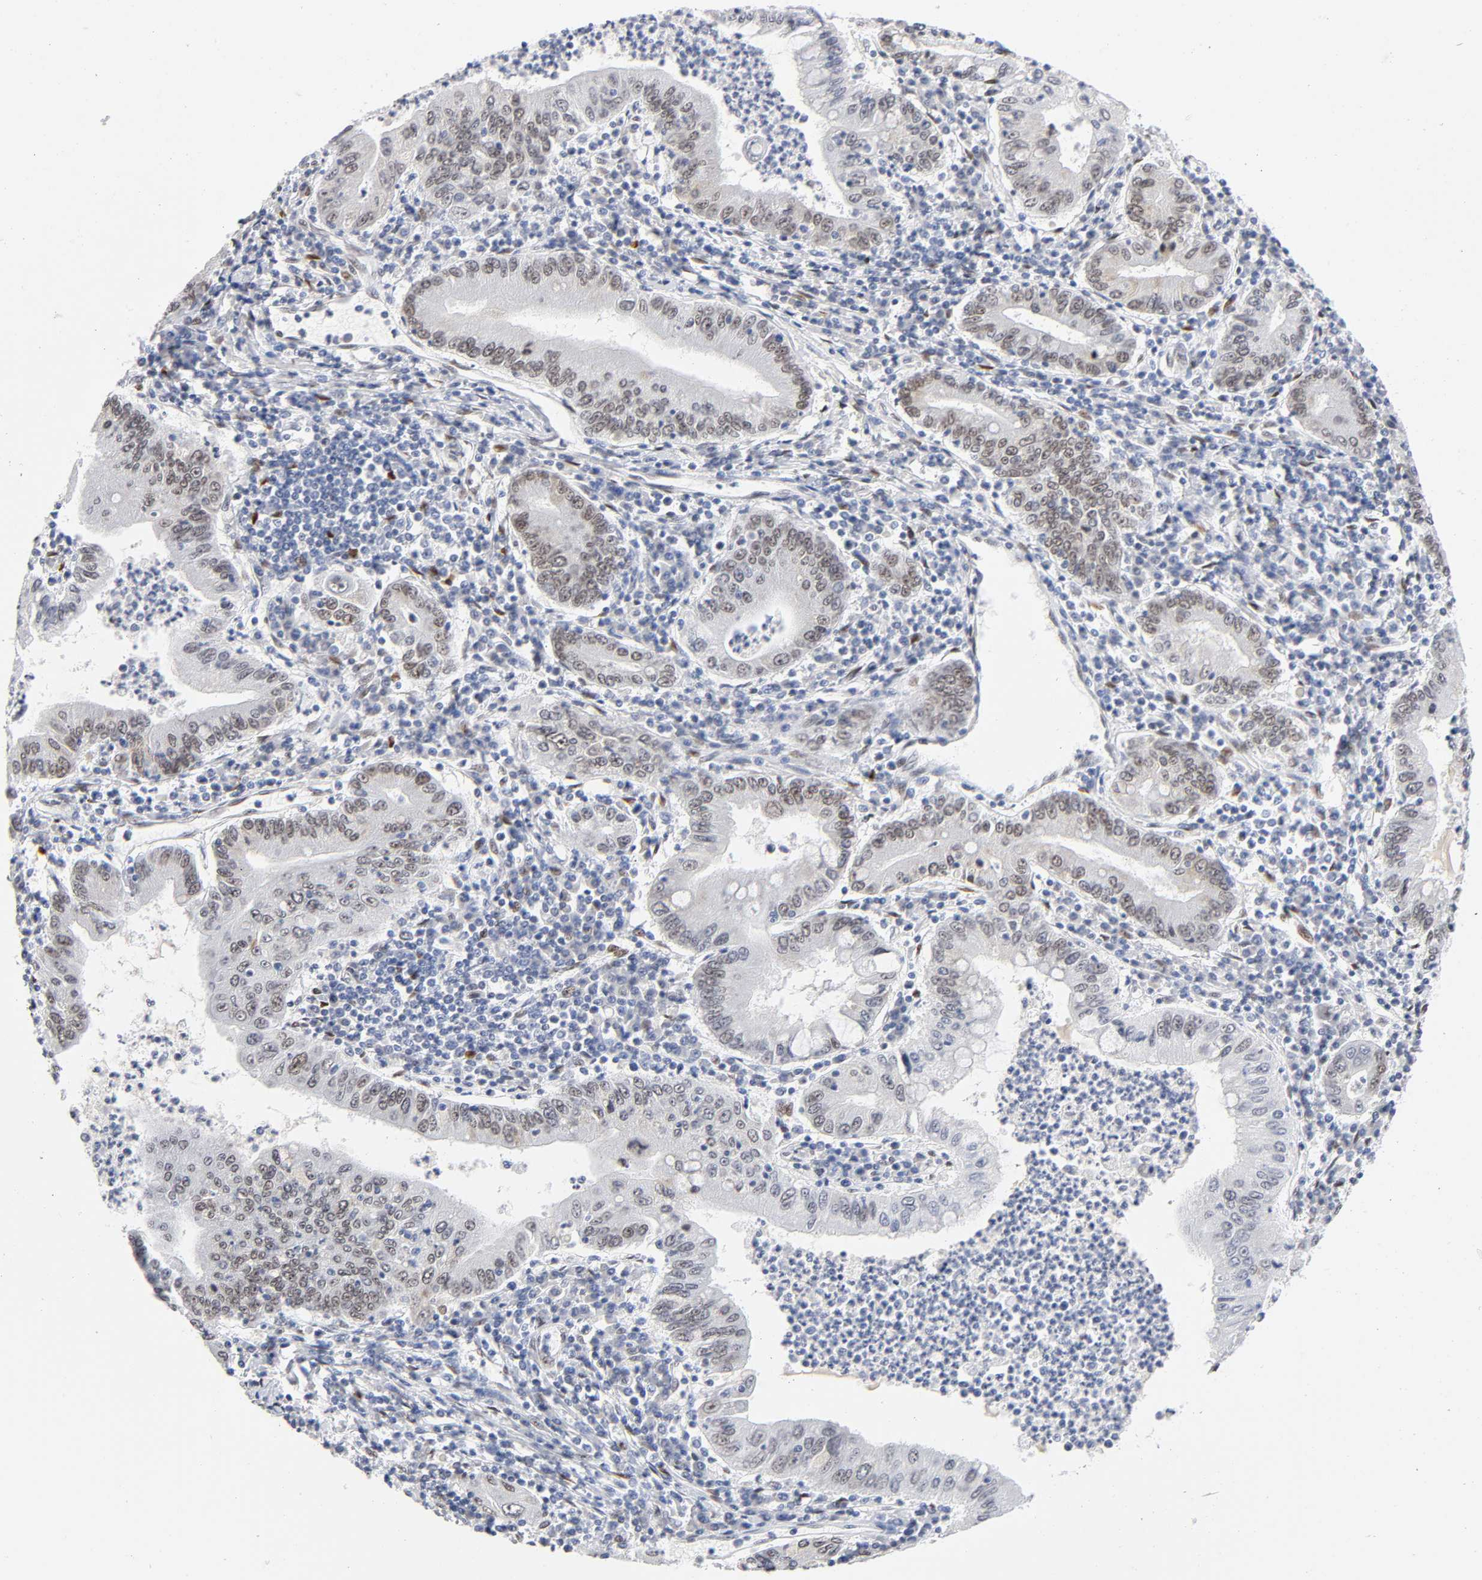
{"staining": {"intensity": "weak", "quantity": ">75%", "location": "nuclear"}, "tissue": "stomach cancer", "cell_type": "Tumor cells", "image_type": "cancer", "snomed": [{"axis": "morphology", "description": "Normal tissue, NOS"}, {"axis": "morphology", "description": "Adenocarcinoma, NOS"}, {"axis": "topography", "description": "Esophagus"}, {"axis": "topography", "description": "Stomach, upper"}, {"axis": "topography", "description": "Peripheral nerve tissue"}], "caption": "Immunohistochemistry of stomach cancer shows low levels of weak nuclear expression in approximately >75% of tumor cells.", "gene": "NFIC", "patient": {"sex": "male", "age": 62}}